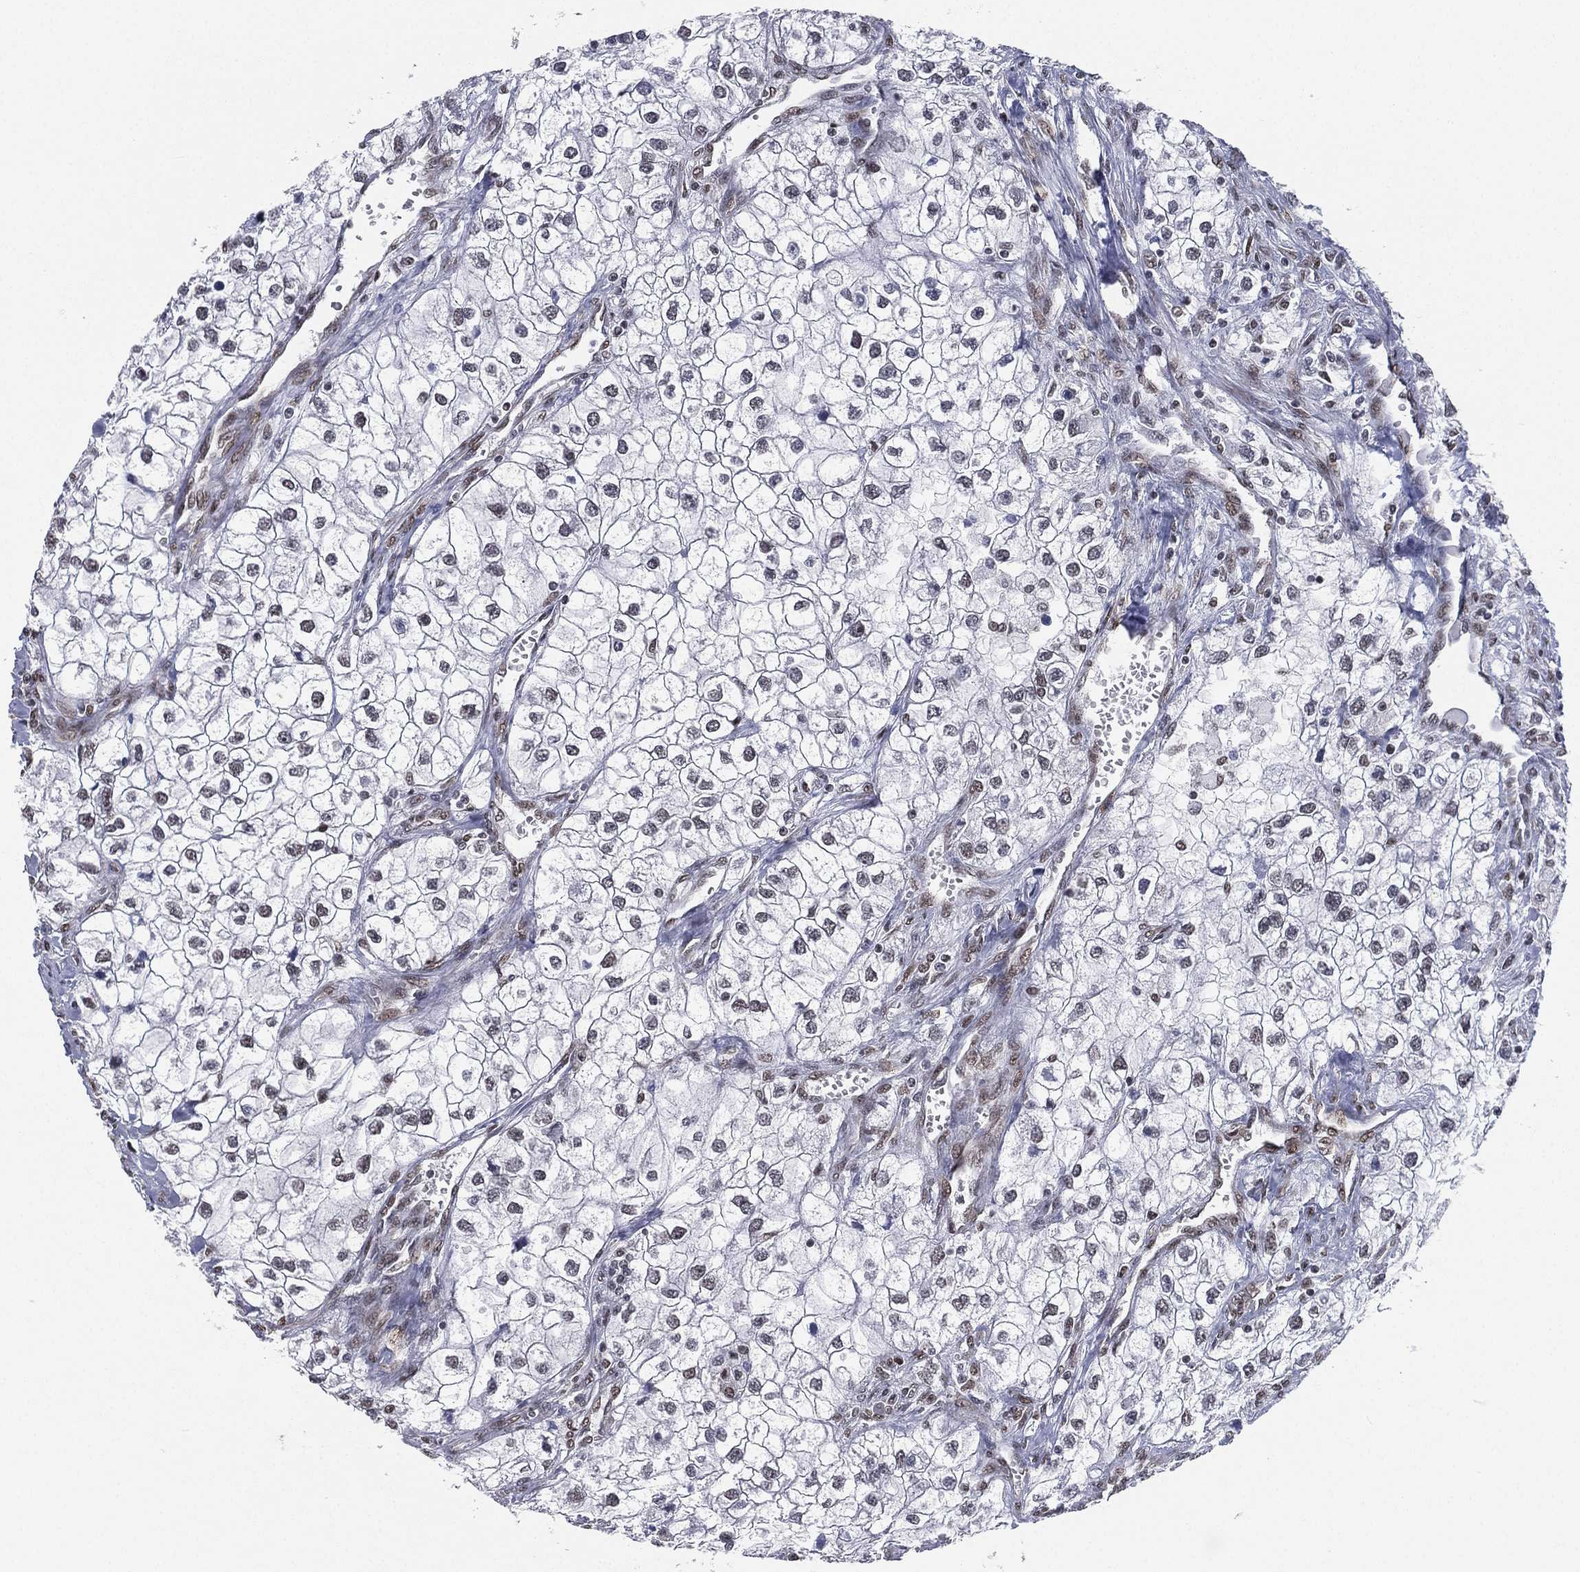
{"staining": {"intensity": "negative", "quantity": "none", "location": "none"}, "tissue": "renal cancer", "cell_type": "Tumor cells", "image_type": "cancer", "snomed": [{"axis": "morphology", "description": "Adenocarcinoma, NOS"}, {"axis": "topography", "description": "Kidney"}], "caption": "DAB (3,3'-diaminobenzidine) immunohistochemical staining of human renal cancer (adenocarcinoma) displays no significant positivity in tumor cells.", "gene": "FUBP3", "patient": {"sex": "male", "age": 59}}